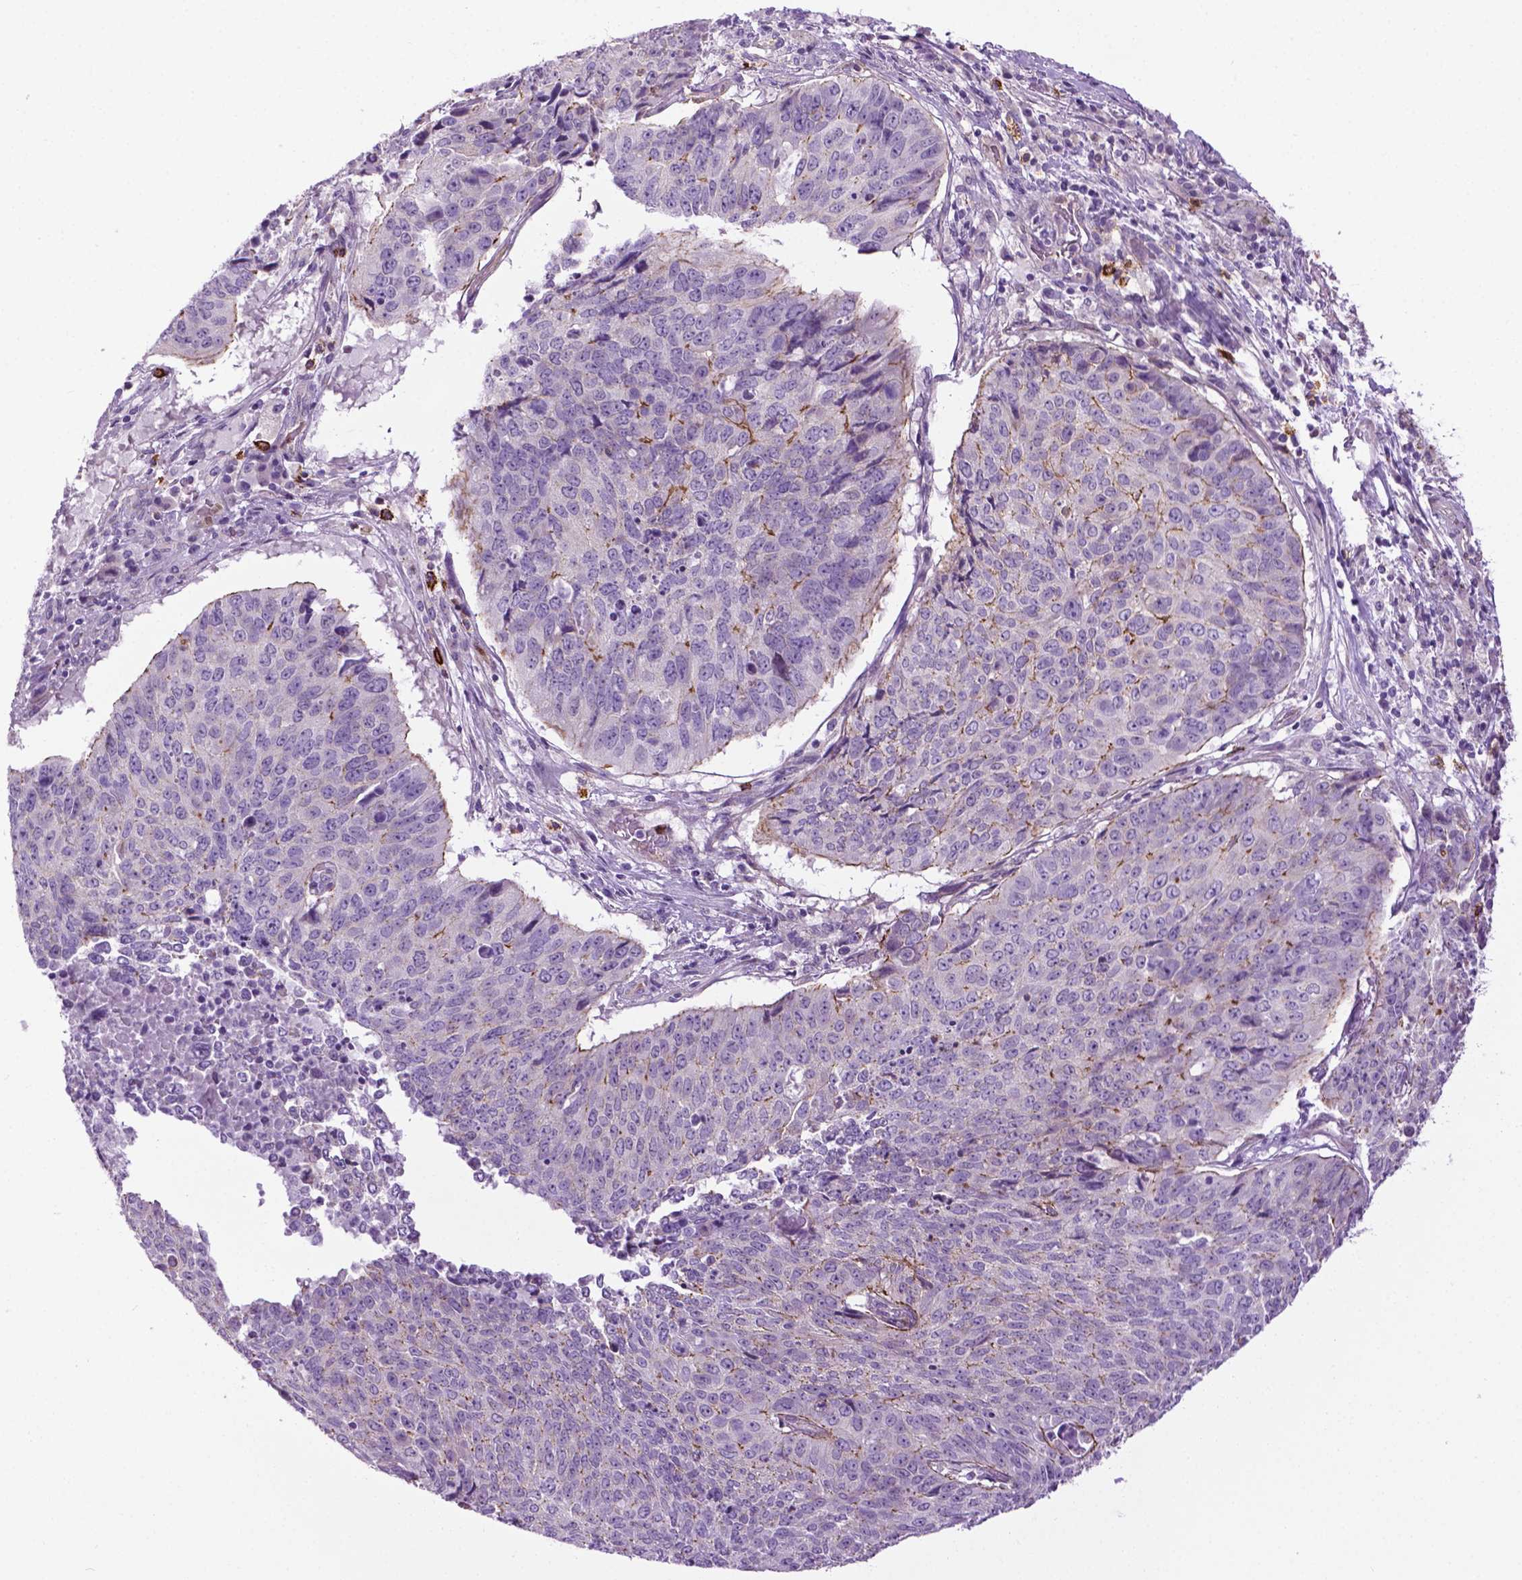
{"staining": {"intensity": "negative", "quantity": "none", "location": "none"}, "tissue": "lung cancer", "cell_type": "Tumor cells", "image_type": "cancer", "snomed": [{"axis": "morphology", "description": "Normal tissue, NOS"}, {"axis": "morphology", "description": "Squamous cell carcinoma, NOS"}, {"axis": "topography", "description": "Bronchus"}, {"axis": "topography", "description": "Lung"}], "caption": "This is an immunohistochemistry histopathology image of squamous cell carcinoma (lung). There is no staining in tumor cells.", "gene": "SPECC1L", "patient": {"sex": "male", "age": 64}}